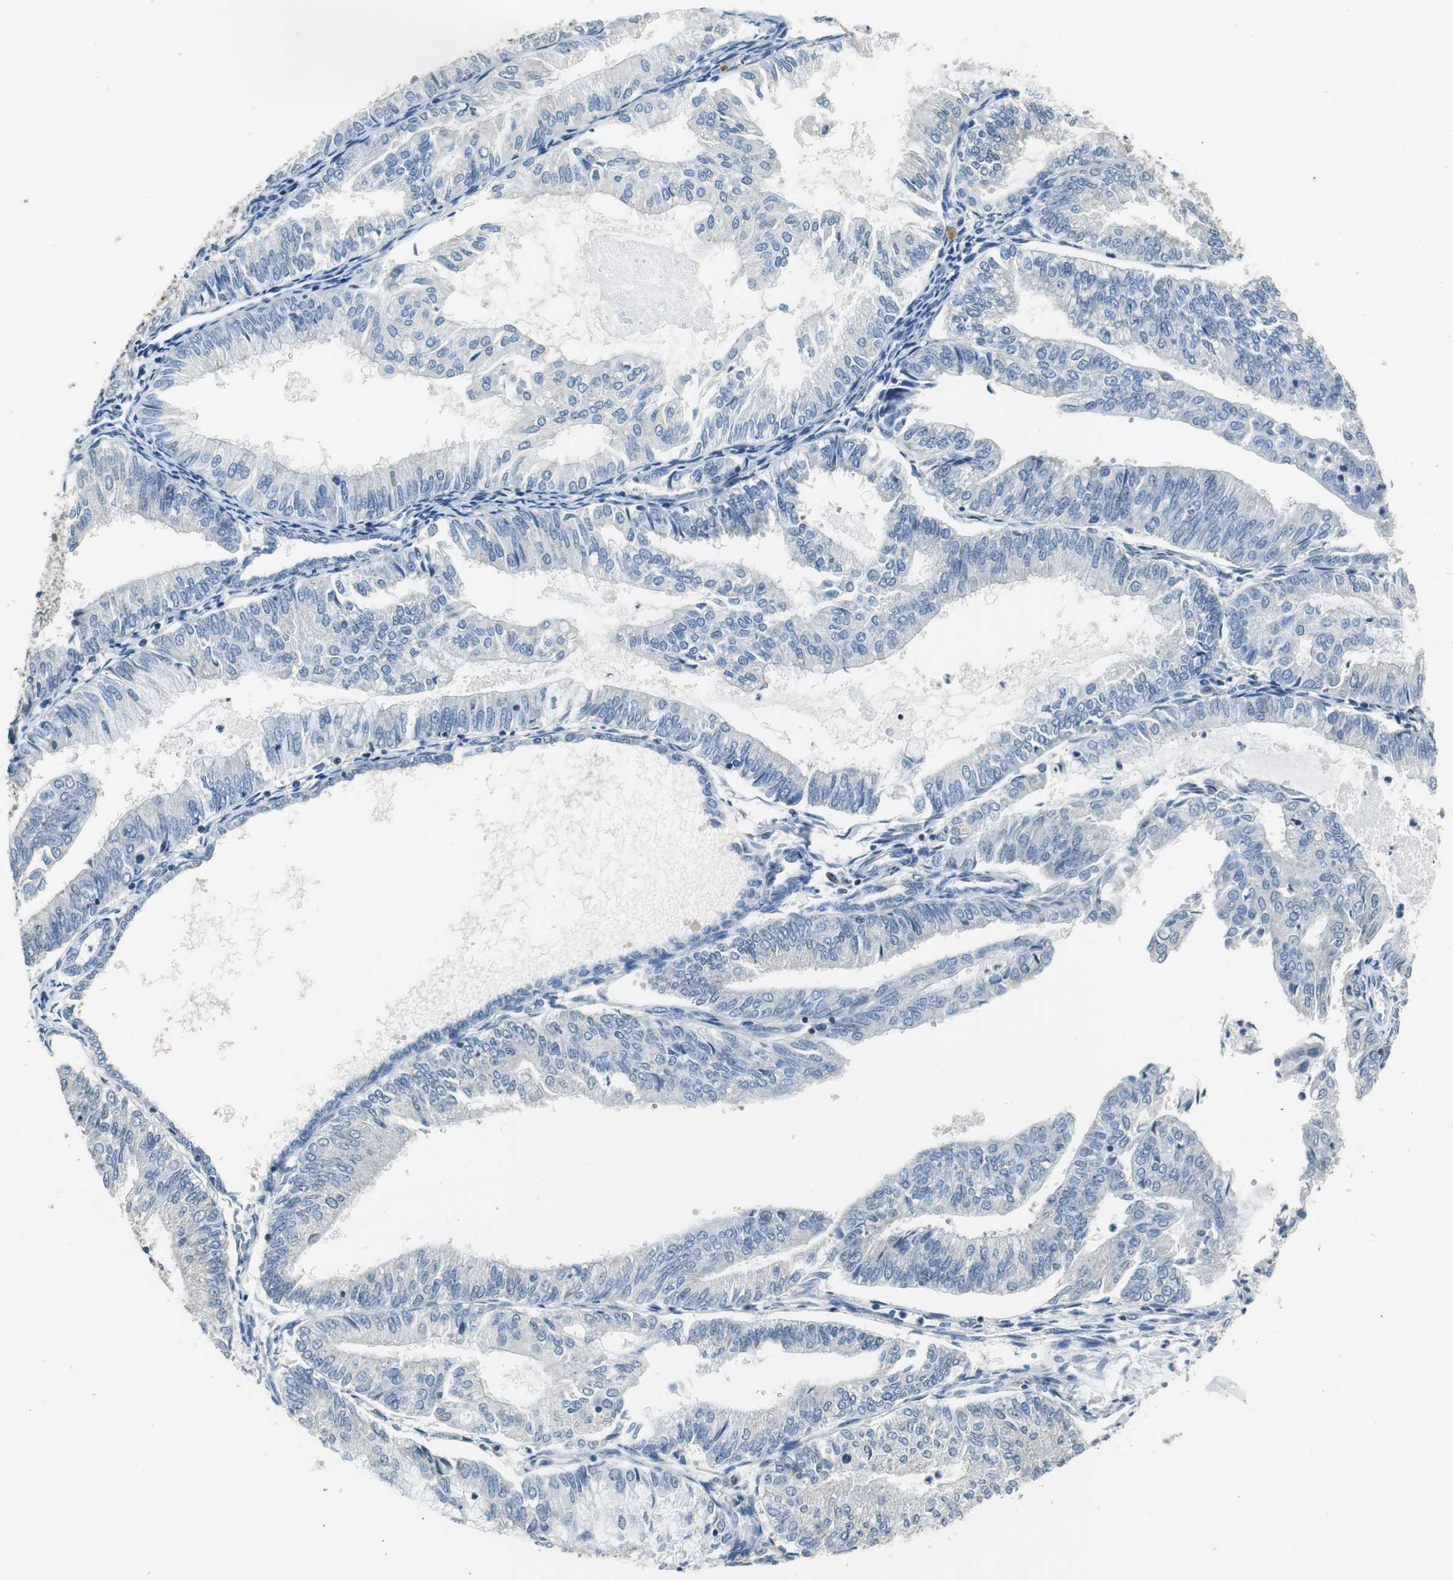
{"staining": {"intensity": "weak", "quantity": "25%-75%", "location": "cytoplasmic/membranous"}, "tissue": "endometrial cancer", "cell_type": "Tumor cells", "image_type": "cancer", "snomed": [{"axis": "morphology", "description": "Adenocarcinoma, NOS"}, {"axis": "topography", "description": "Endometrium"}], "caption": "This is a micrograph of immunohistochemistry (IHC) staining of endometrial cancer, which shows weak staining in the cytoplasmic/membranous of tumor cells.", "gene": "GSDMD", "patient": {"sex": "female", "age": 59}}